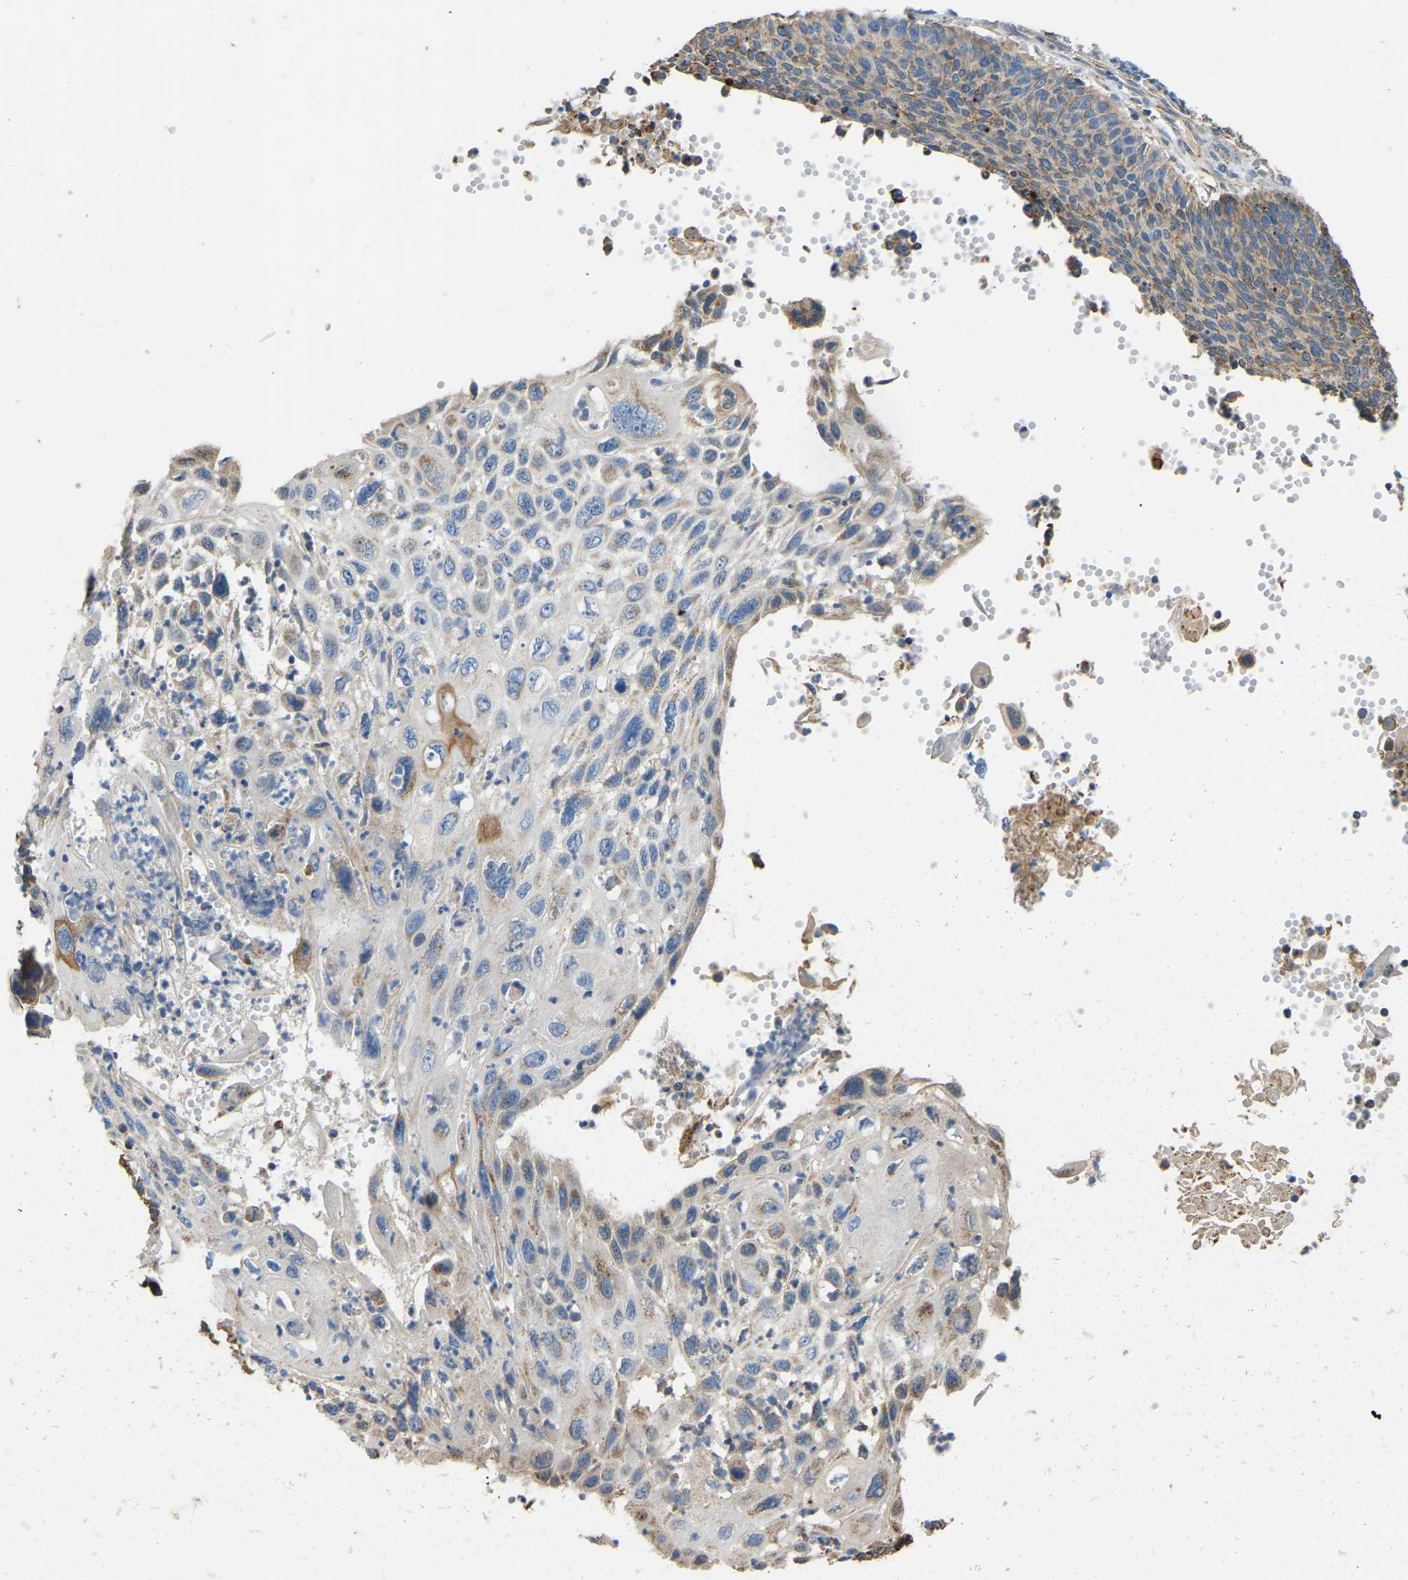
{"staining": {"intensity": "moderate", "quantity": "25%-75%", "location": "cytoplasmic/membranous"}, "tissue": "cervical cancer", "cell_type": "Tumor cells", "image_type": "cancer", "snomed": [{"axis": "morphology", "description": "Squamous cell carcinoma, NOS"}, {"axis": "topography", "description": "Cervix"}], "caption": "Cervical cancer stained for a protein (brown) demonstrates moderate cytoplasmic/membranous positive expression in about 25%-75% of tumor cells.", "gene": "ZNF200", "patient": {"sex": "female", "age": 70}}